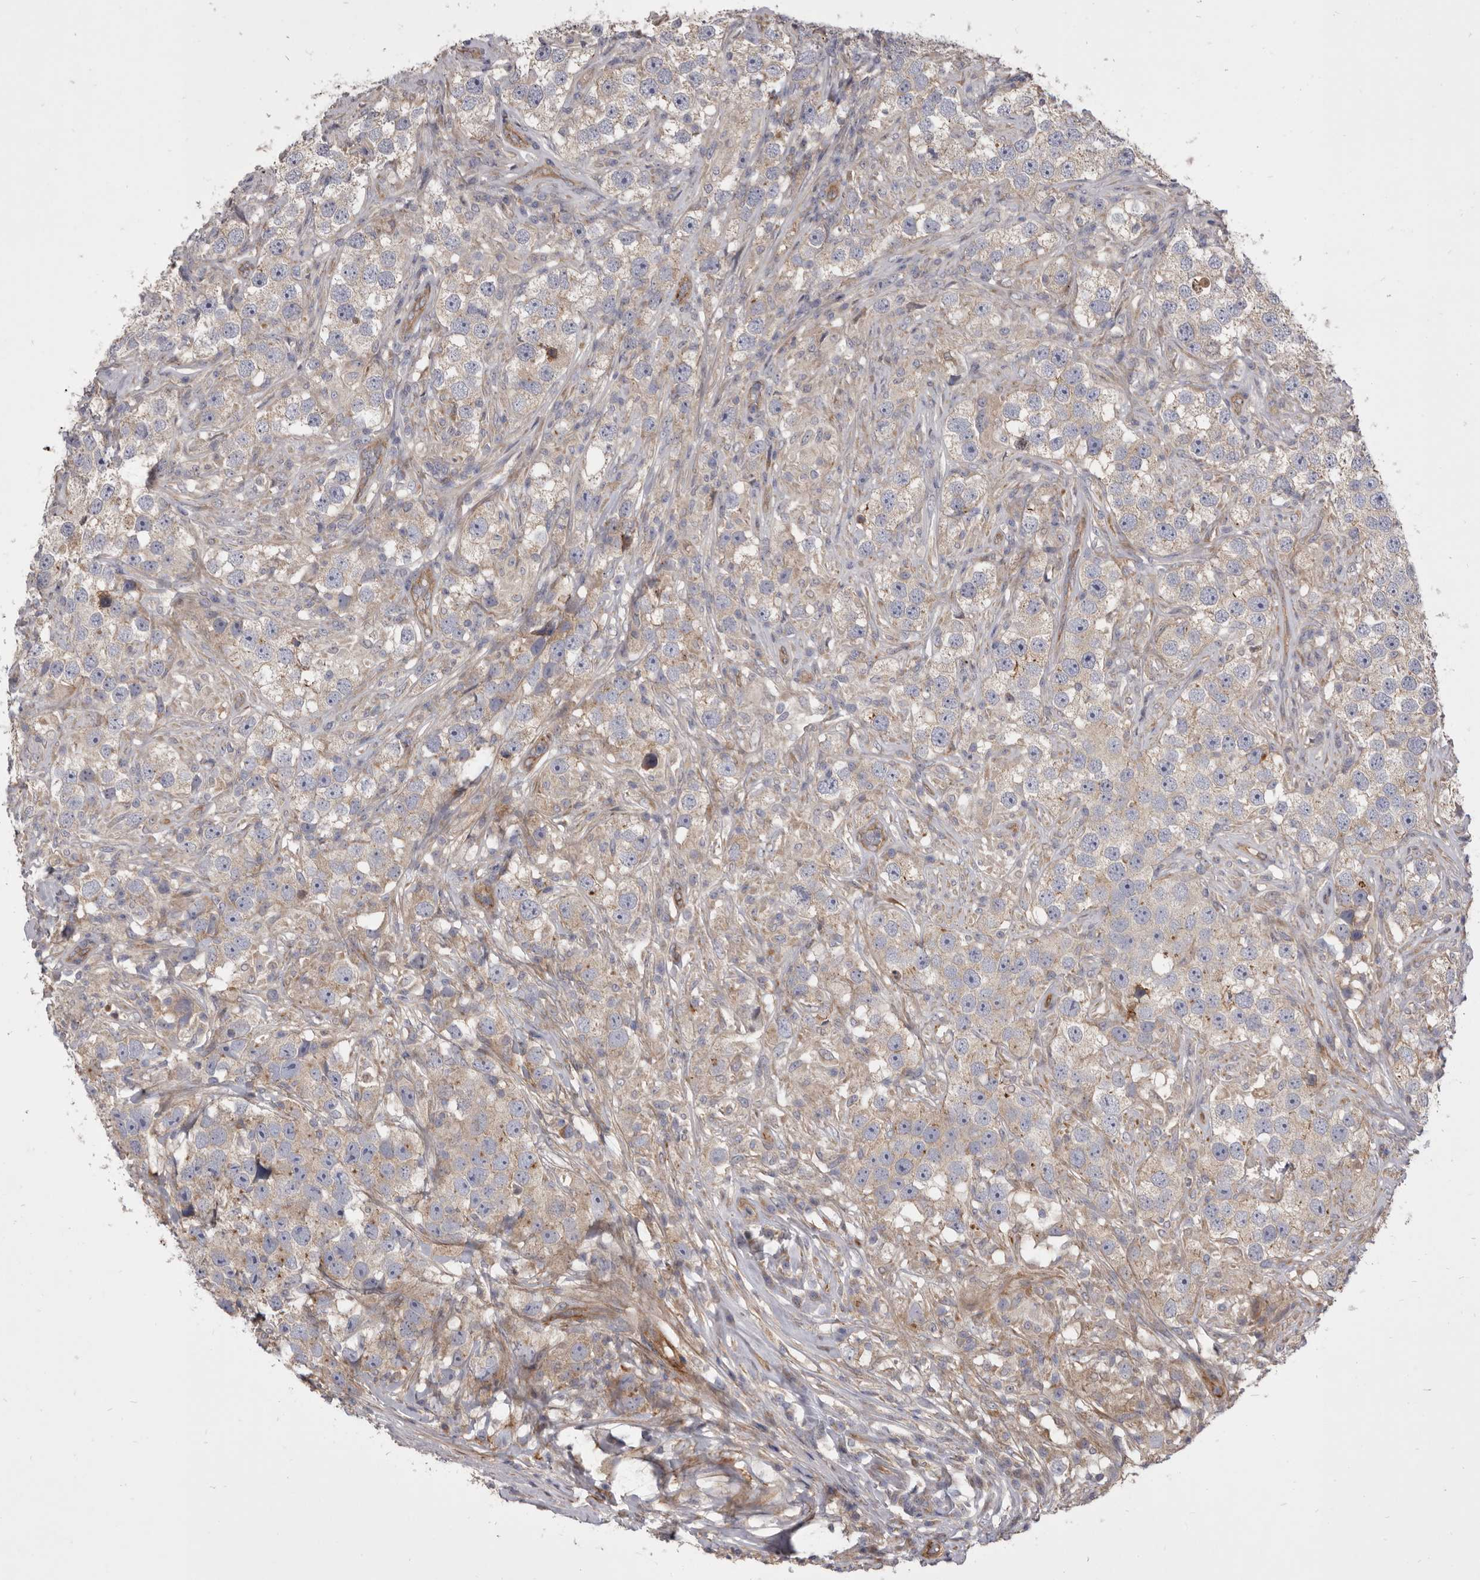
{"staining": {"intensity": "negative", "quantity": "none", "location": "none"}, "tissue": "testis cancer", "cell_type": "Tumor cells", "image_type": "cancer", "snomed": [{"axis": "morphology", "description": "Seminoma, NOS"}, {"axis": "topography", "description": "Testis"}], "caption": "The IHC micrograph has no significant staining in tumor cells of seminoma (testis) tissue.", "gene": "VPS45", "patient": {"sex": "male", "age": 49}}